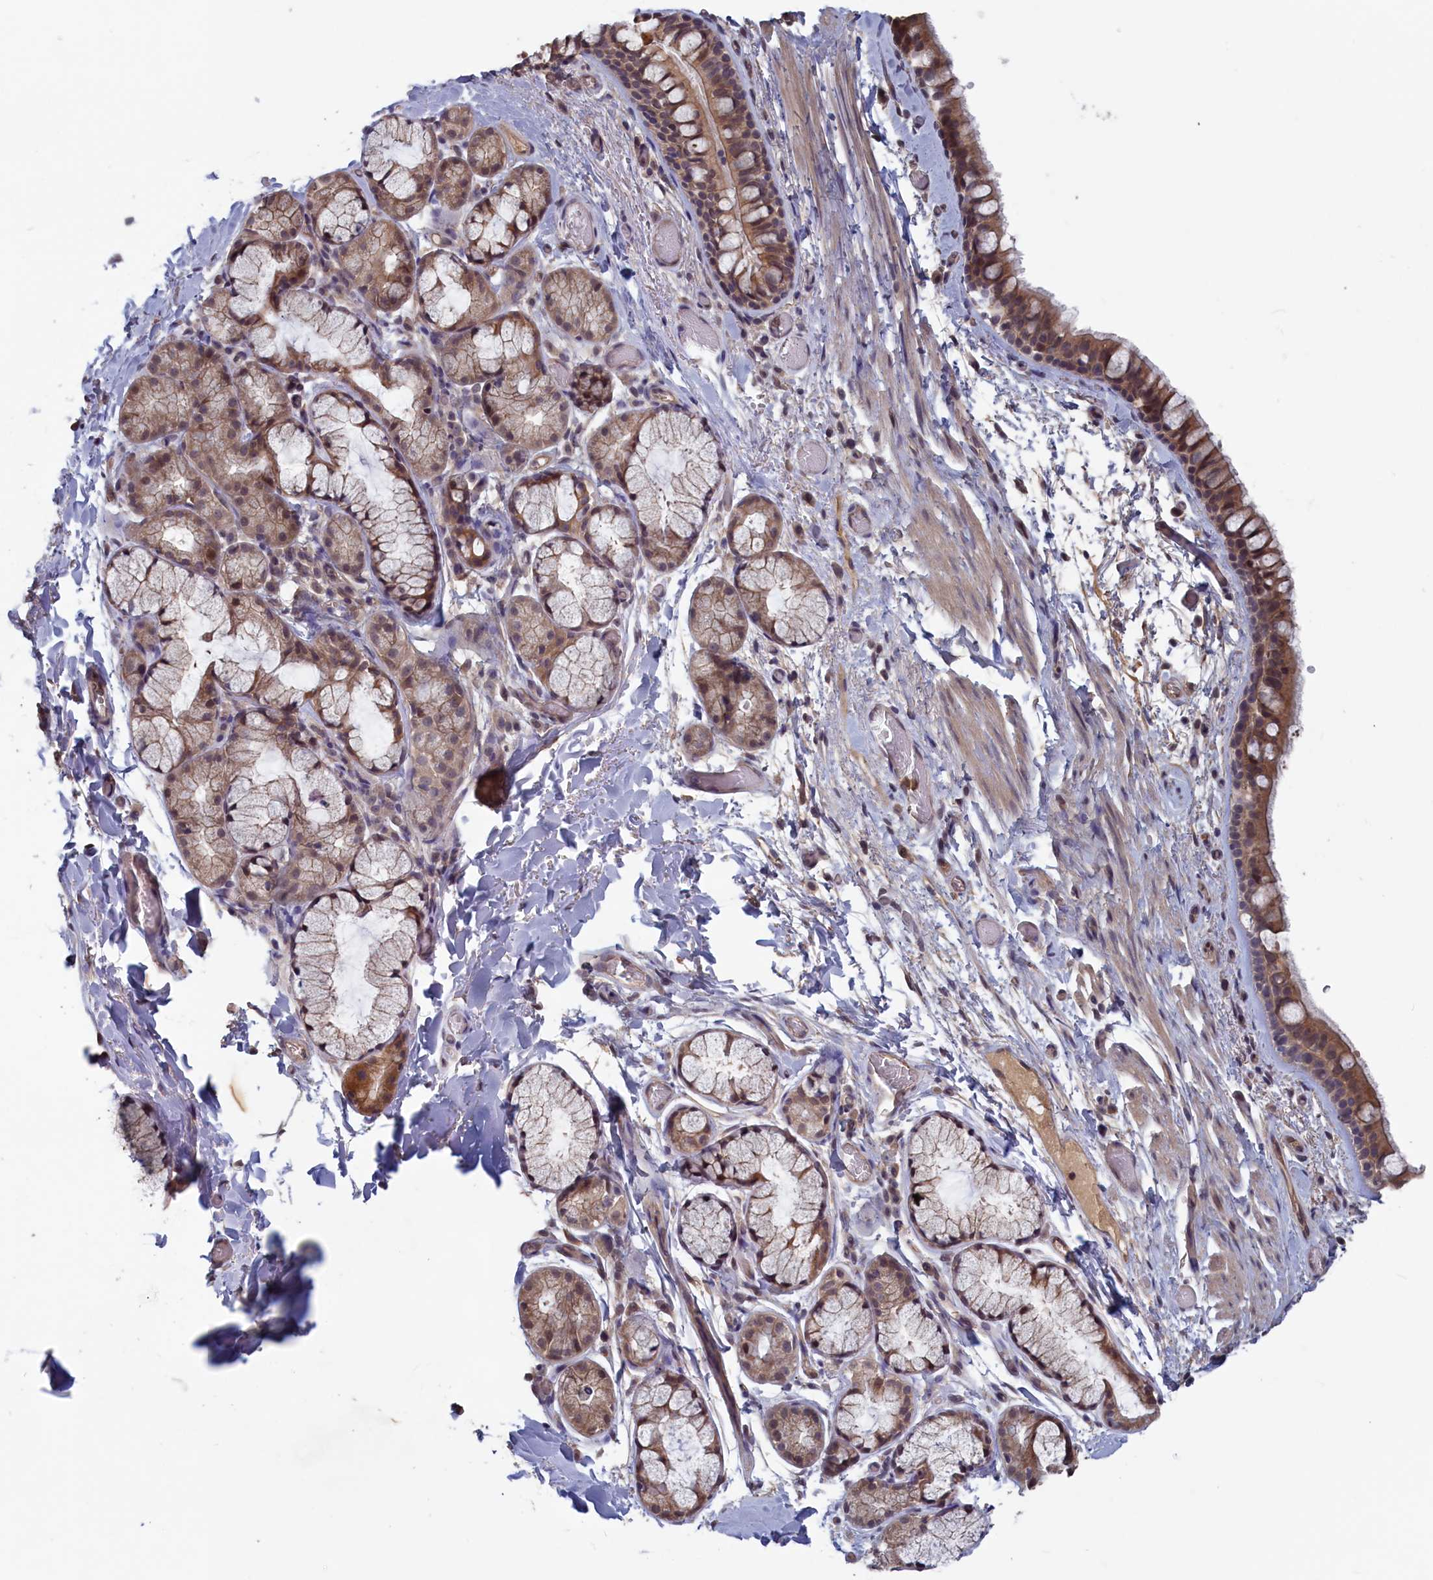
{"staining": {"intensity": "weak", "quantity": ">75%", "location": "cytoplasmic/membranous"}, "tissue": "bronchus", "cell_type": "Respiratory epithelial cells", "image_type": "normal", "snomed": [{"axis": "morphology", "description": "Normal tissue, NOS"}, {"axis": "topography", "description": "Bronchus"}], "caption": "Bronchus stained with immunohistochemistry (IHC) demonstrates weak cytoplasmic/membranous staining in approximately >75% of respiratory epithelial cells. Using DAB (3,3'-diaminobenzidine) (brown) and hematoxylin (blue) stains, captured at high magnification using brightfield microscopy.", "gene": "PLP2", "patient": {"sex": "male", "age": 65}}